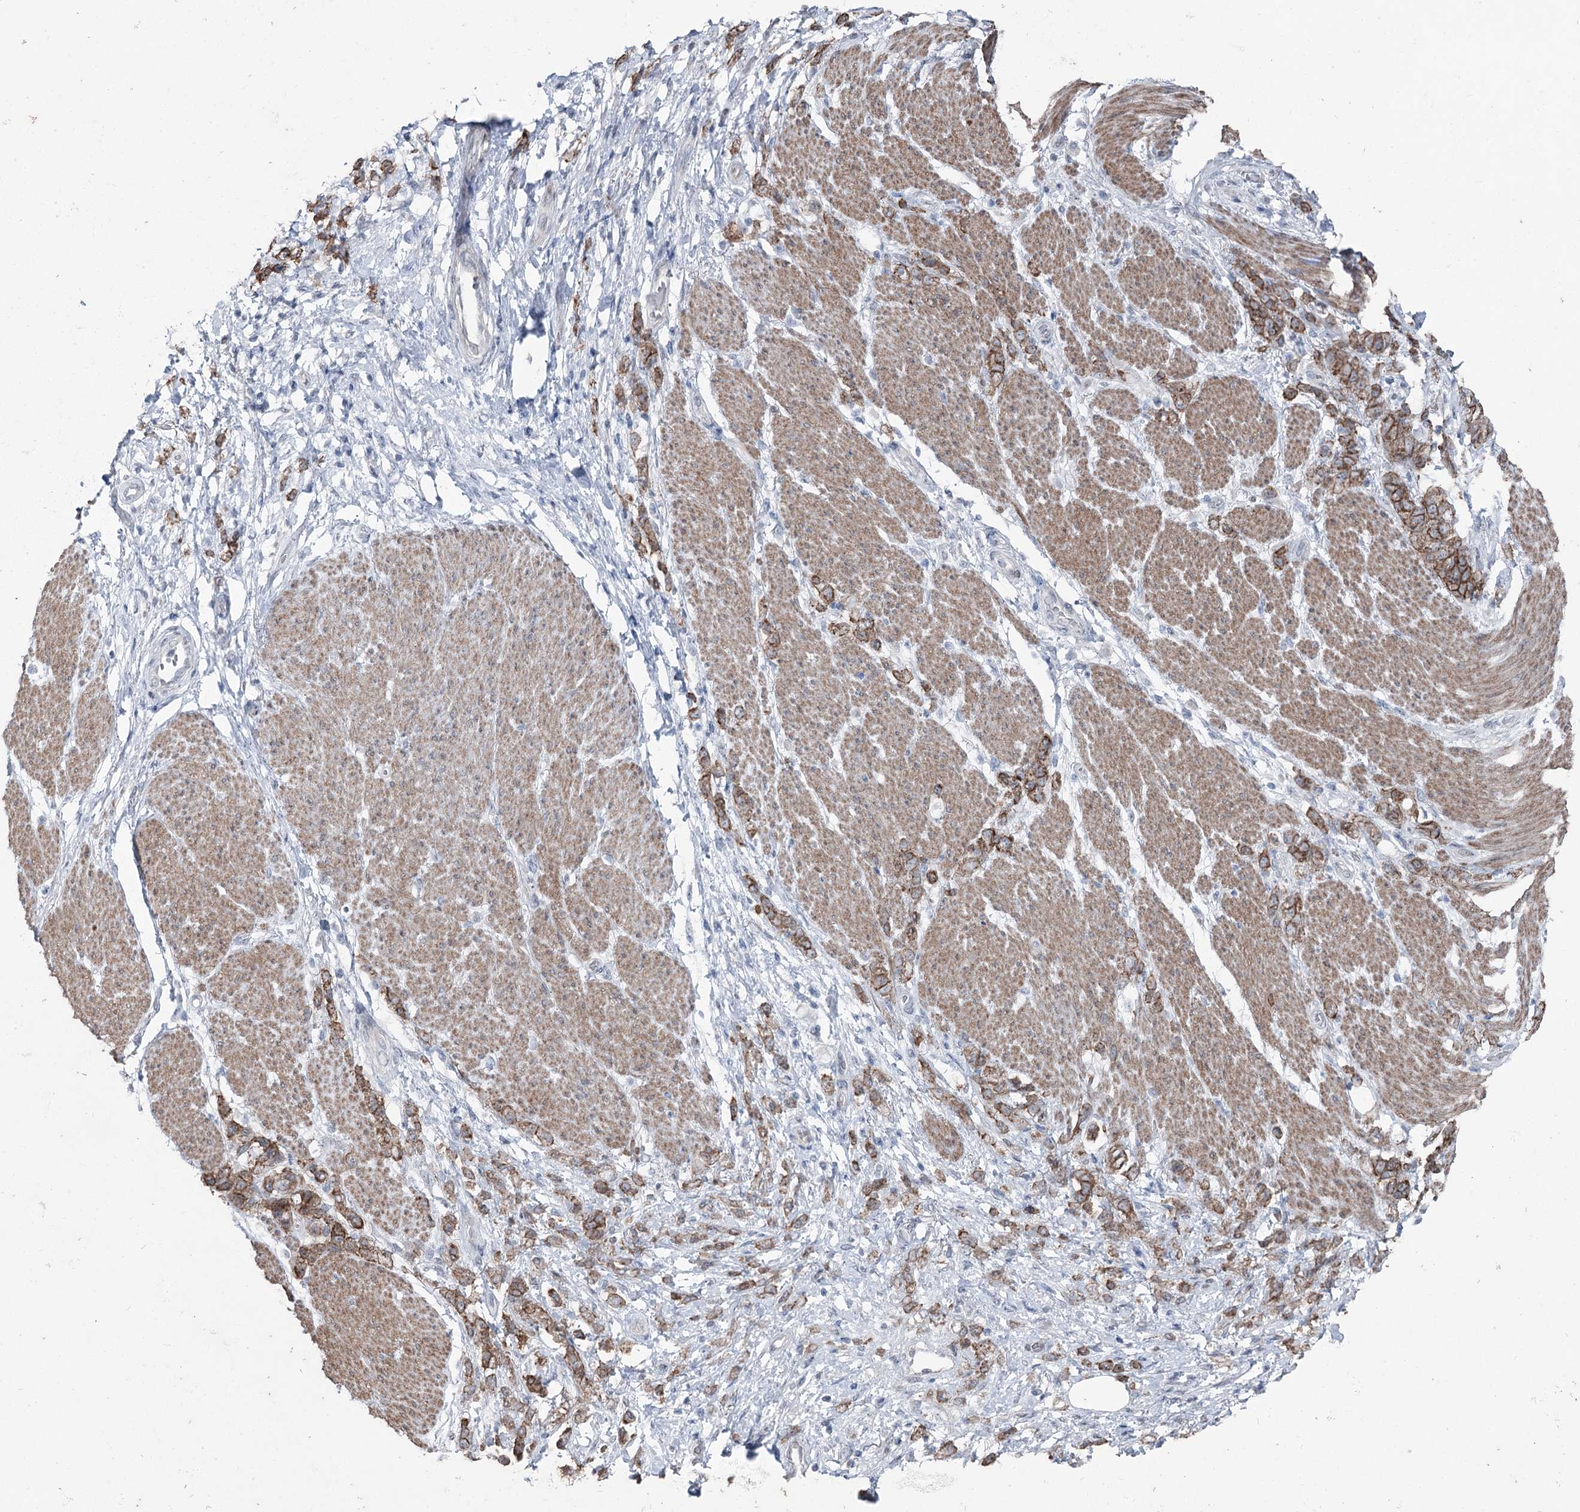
{"staining": {"intensity": "strong", "quantity": ">75%", "location": "cytoplasmic/membranous"}, "tissue": "stomach cancer", "cell_type": "Tumor cells", "image_type": "cancer", "snomed": [{"axis": "morphology", "description": "Adenocarcinoma, NOS"}, {"axis": "topography", "description": "Stomach"}], "caption": "Approximately >75% of tumor cells in stomach cancer (adenocarcinoma) show strong cytoplasmic/membranous protein expression as visualized by brown immunohistochemical staining.", "gene": "FAM120B", "patient": {"sex": "female", "age": 60}}